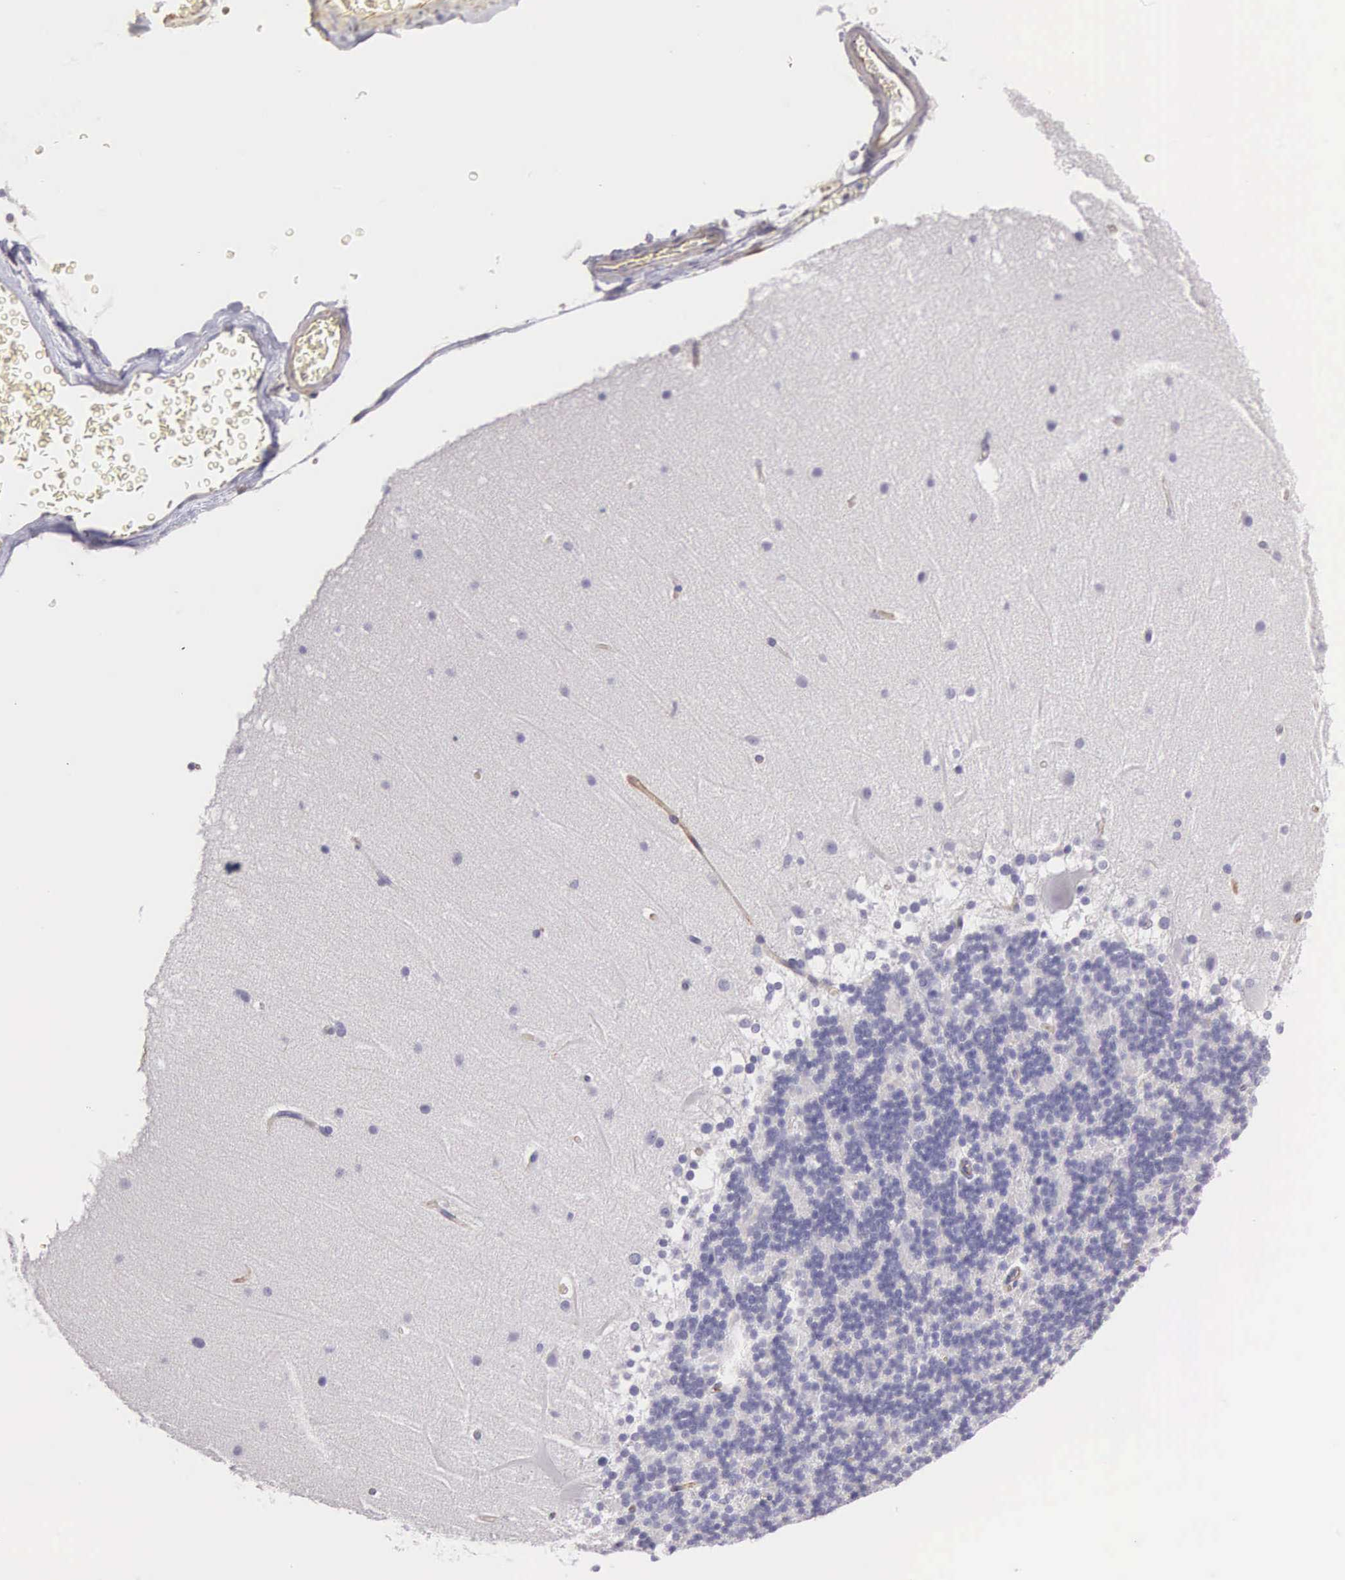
{"staining": {"intensity": "negative", "quantity": "none", "location": "none"}, "tissue": "cerebellum", "cell_type": "Cells in granular layer", "image_type": "normal", "snomed": [{"axis": "morphology", "description": "Normal tissue, NOS"}, {"axis": "topography", "description": "Cerebellum"}], "caption": "Immunohistochemical staining of unremarkable human cerebellum demonstrates no significant expression in cells in granular layer. Nuclei are stained in blue.", "gene": "OSBPL3", "patient": {"sex": "female", "age": 19}}